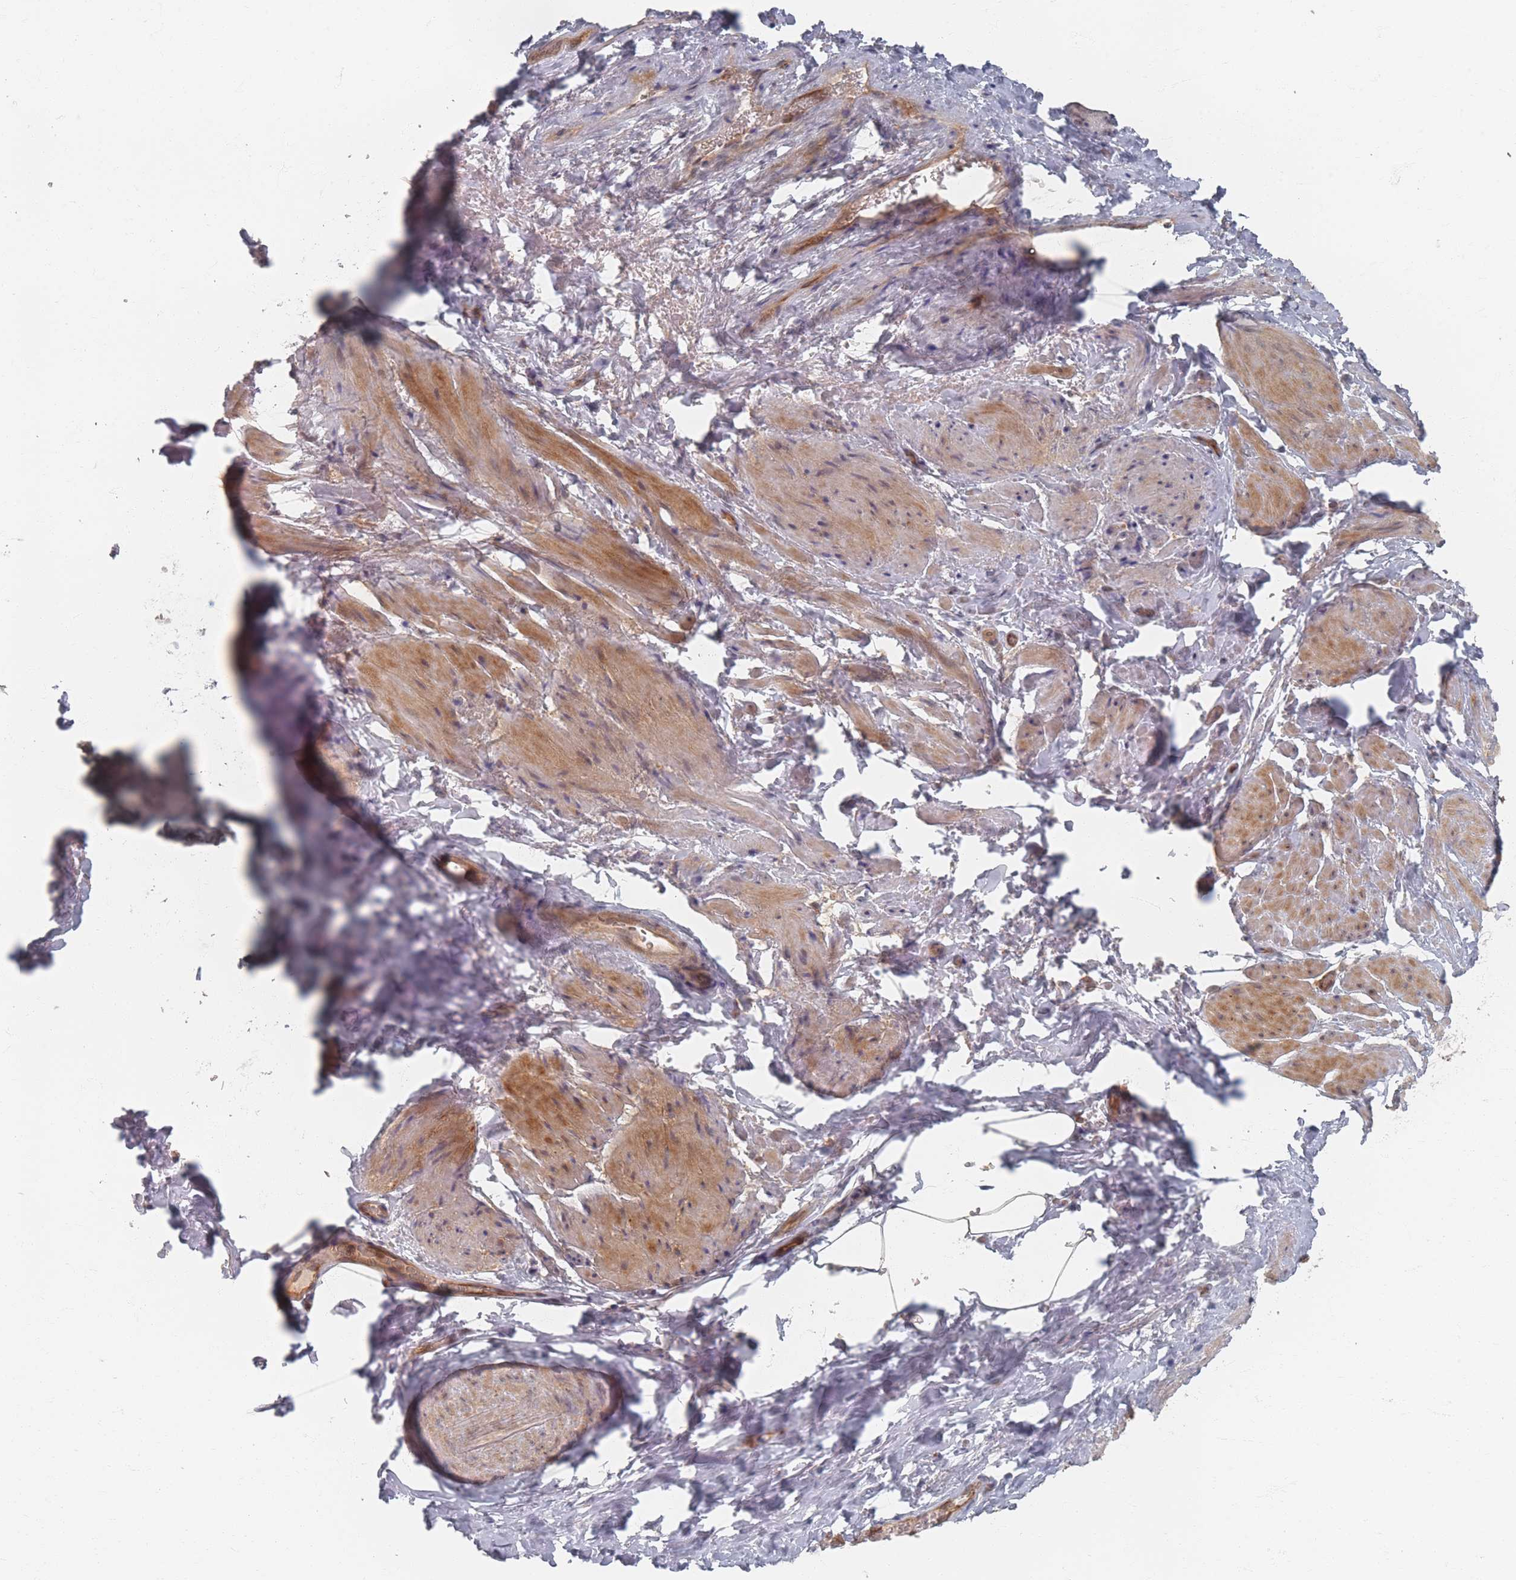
{"staining": {"intensity": "moderate", "quantity": ">75%", "location": "cytoplasmic/membranous,nuclear"}, "tissue": "smooth muscle", "cell_type": "Smooth muscle cells", "image_type": "normal", "snomed": [{"axis": "morphology", "description": "Normal tissue, NOS"}, {"axis": "topography", "description": "Smooth muscle"}, {"axis": "topography", "description": "Peripheral nerve tissue"}], "caption": "A histopathology image of human smooth muscle stained for a protein demonstrates moderate cytoplasmic/membranous,nuclear brown staining in smooth muscle cells.", "gene": "PSMD9", "patient": {"sex": "male", "age": 69}}